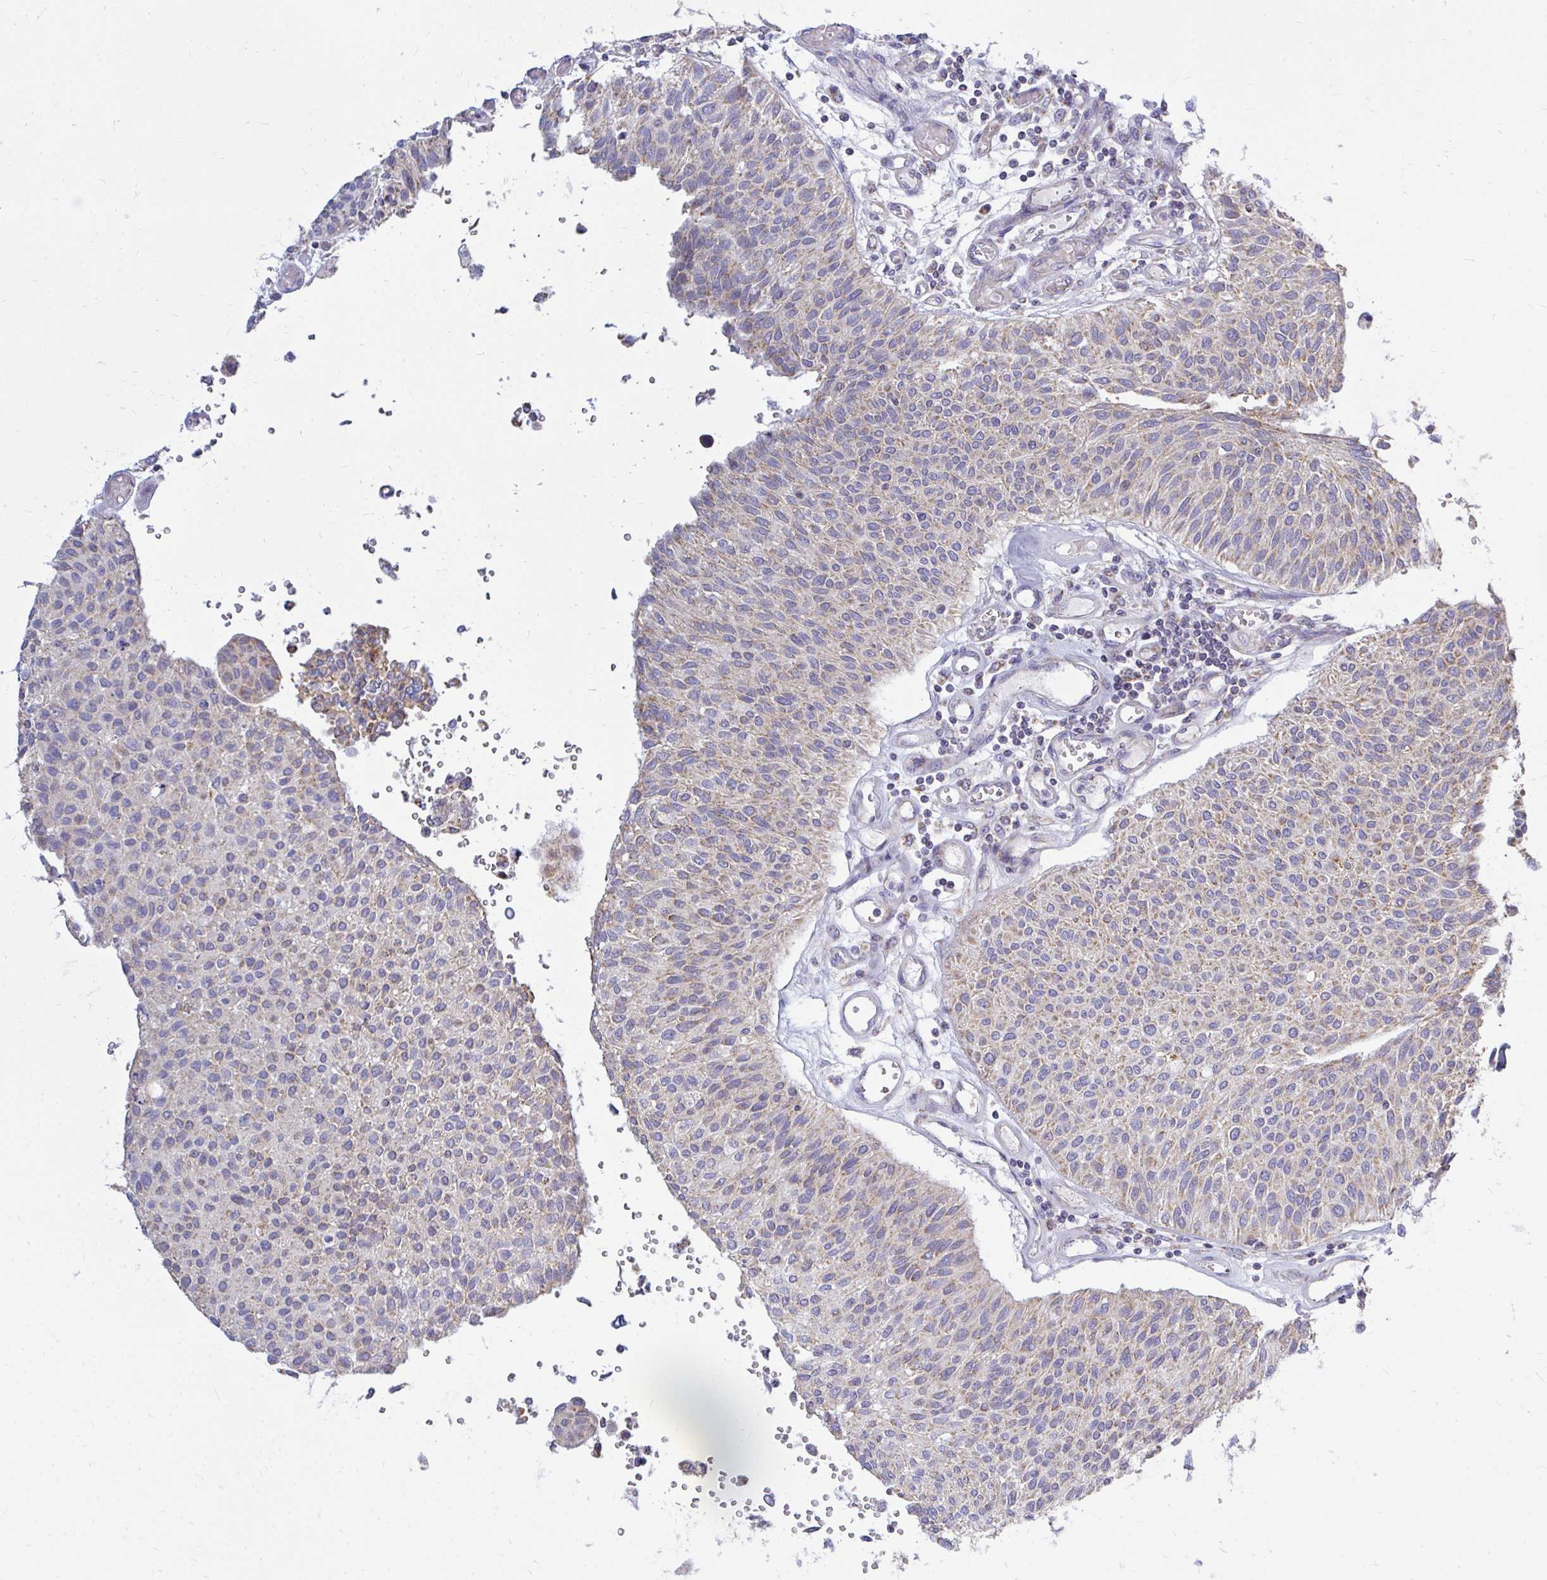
{"staining": {"intensity": "weak", "quantity": "25%-75%", "location": "cytoplasmic/membranous"}, "tissue": "urothelial cancer", "cell_type": "Tumor cells", "image_type": "cancer", "snomed": [{"axis": "morphology", "description": "Urothelial carcinoma, NOS"}, {"axis": "topography", "description": "Urinary bladder"}], "caption": "Immunohistochemistry staining of transitional cell carcinoma, which displays low levels of weak cytoplasmic/membranous expression in approximately 25%-75% of tumor cells indicating weak cytoplasmic/membranous protein positivity. The staining was performed using DAB (3,3'-diaminobenzidine) (brown) for protein detection and nuclei were counterstained in hematoxylin (blue).", "gene": "OR10R2", "patient": {"sex": "male", "age": 55}}